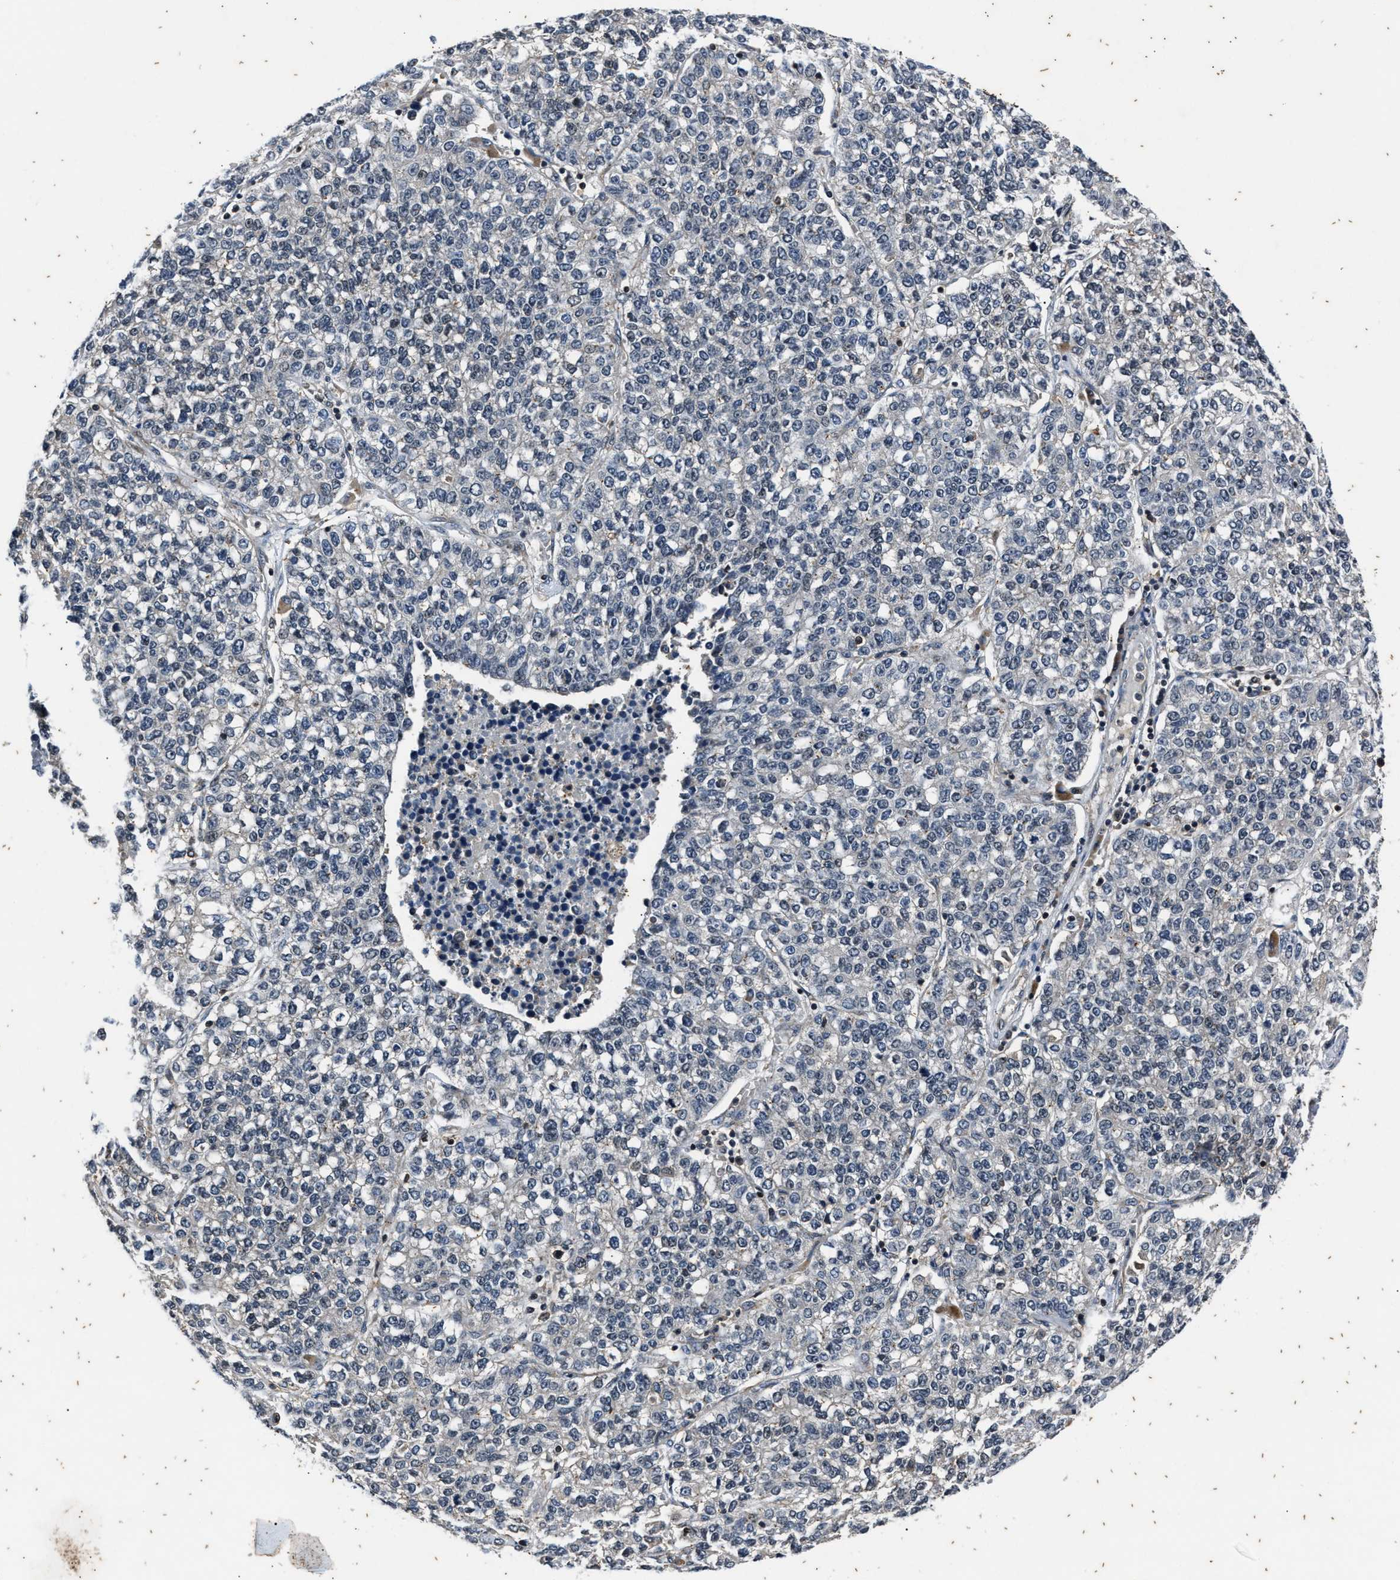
{"staining": {"intensity": "negative", "quantity": "none", "location": "none"}, "tissue": "lung cancer", "cell_type": "Tumor cells", "image_type": "cancer", "snomed": [{"axis": "morphology", "description": "Adenocarcinoma, NOS"}, {"axis": "topography", "description": "Lung"}], "caption": "Immunohistochemistry of lung cancer (adenocarcinoma) exhibits no positivity in tumor cells. (Brightfield microscopy of DAB IHC at high magnification).", "gene": "PTPN7", "patient": {"sex": "male", "age": 49}}